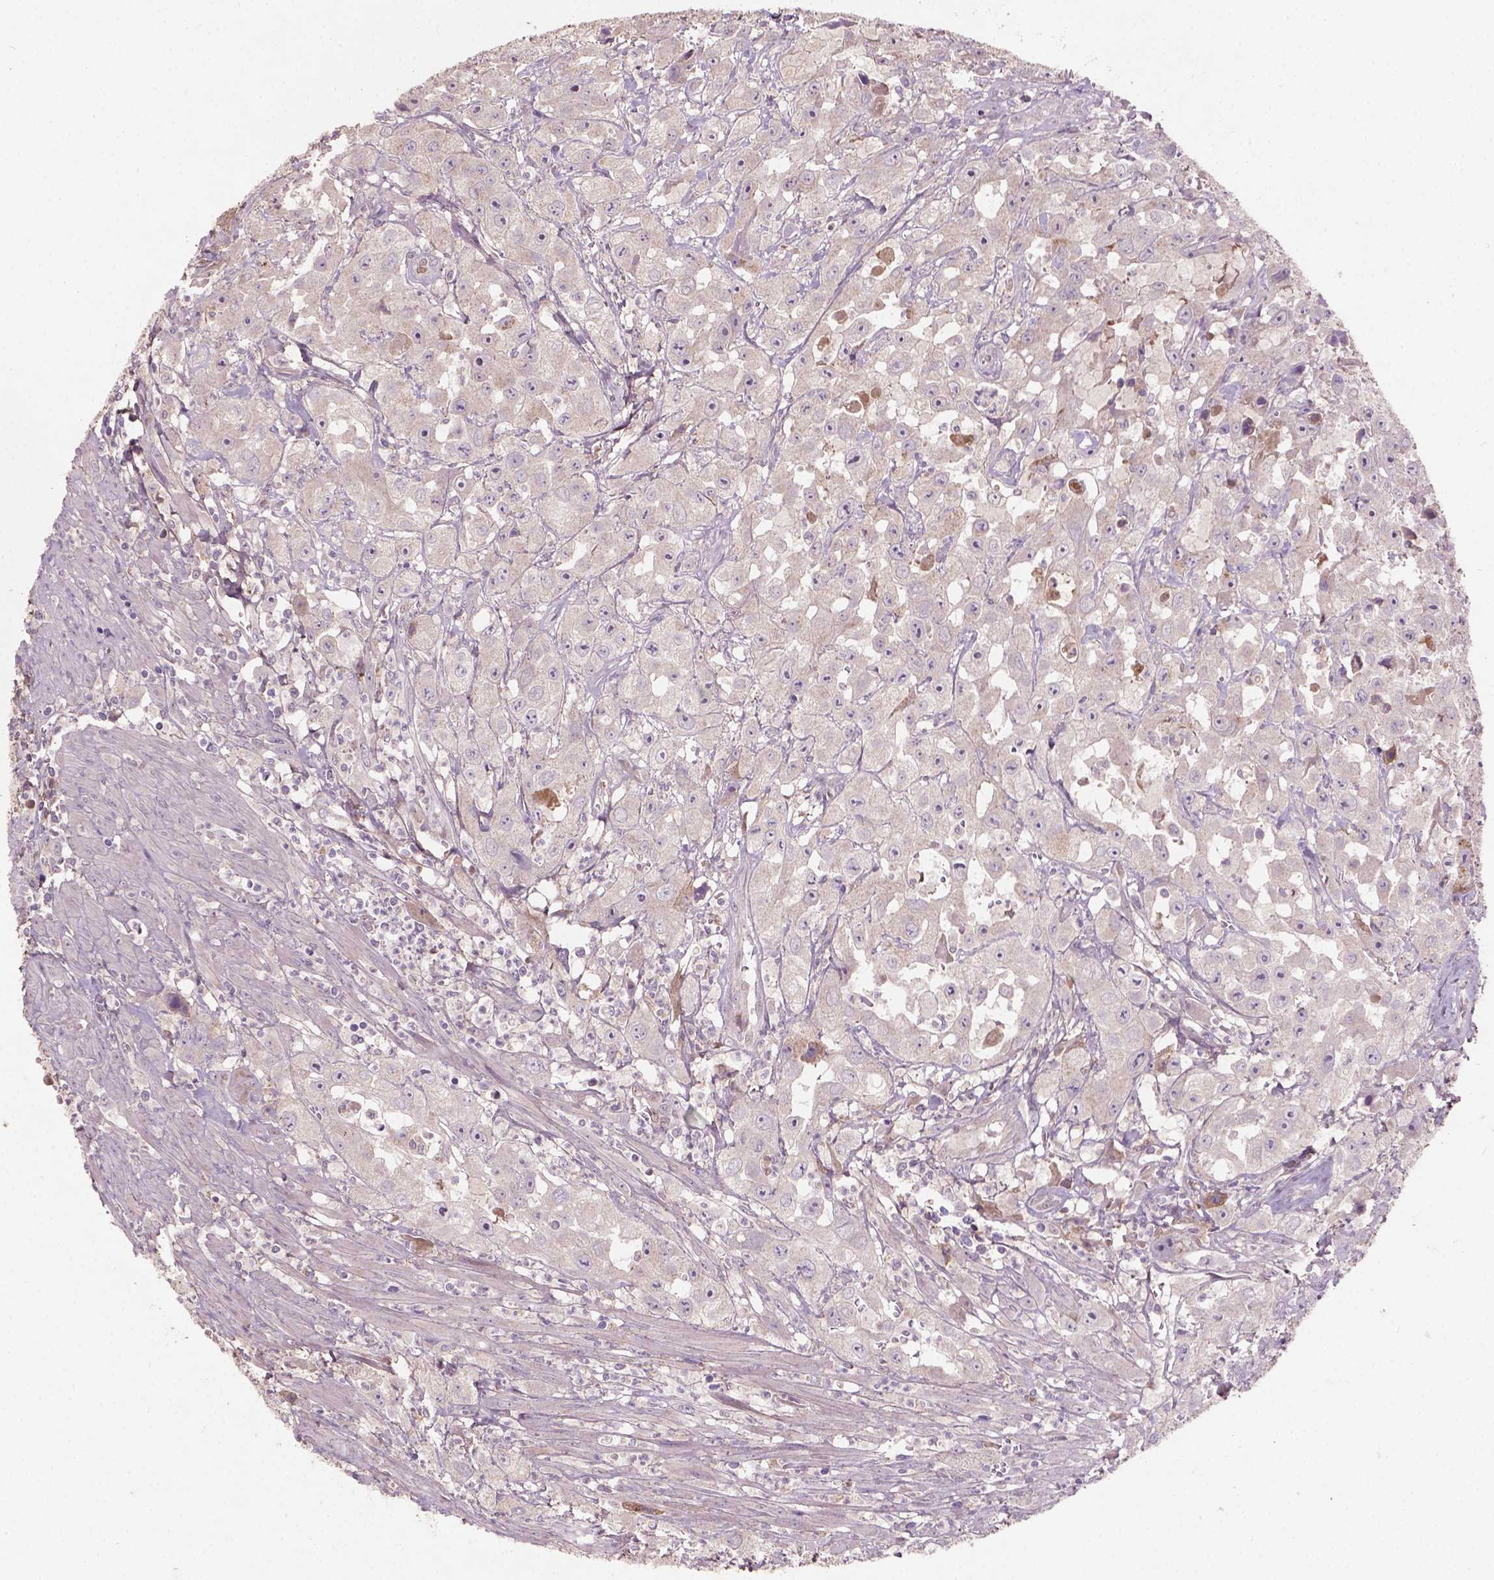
{"staining": {"intensity": "negative", "quantity": "none", "location": "none"}, "tissue": "urothelial cancer", "cell_type": "Tumor cells", "image_type": "cancer", "snomed": [{"axis": "morphology", "description": "Urothelial carcinoma, High grade"}, {"axis": "topography", "description": "Urinary bladder"}], "caption": "A high-resolution image shows IHC staining of urothelial cancer, which reveals no significant positivity in tumor cells.", "gene": "SOX17", "patient": {"sex": "male", "age": 79}}